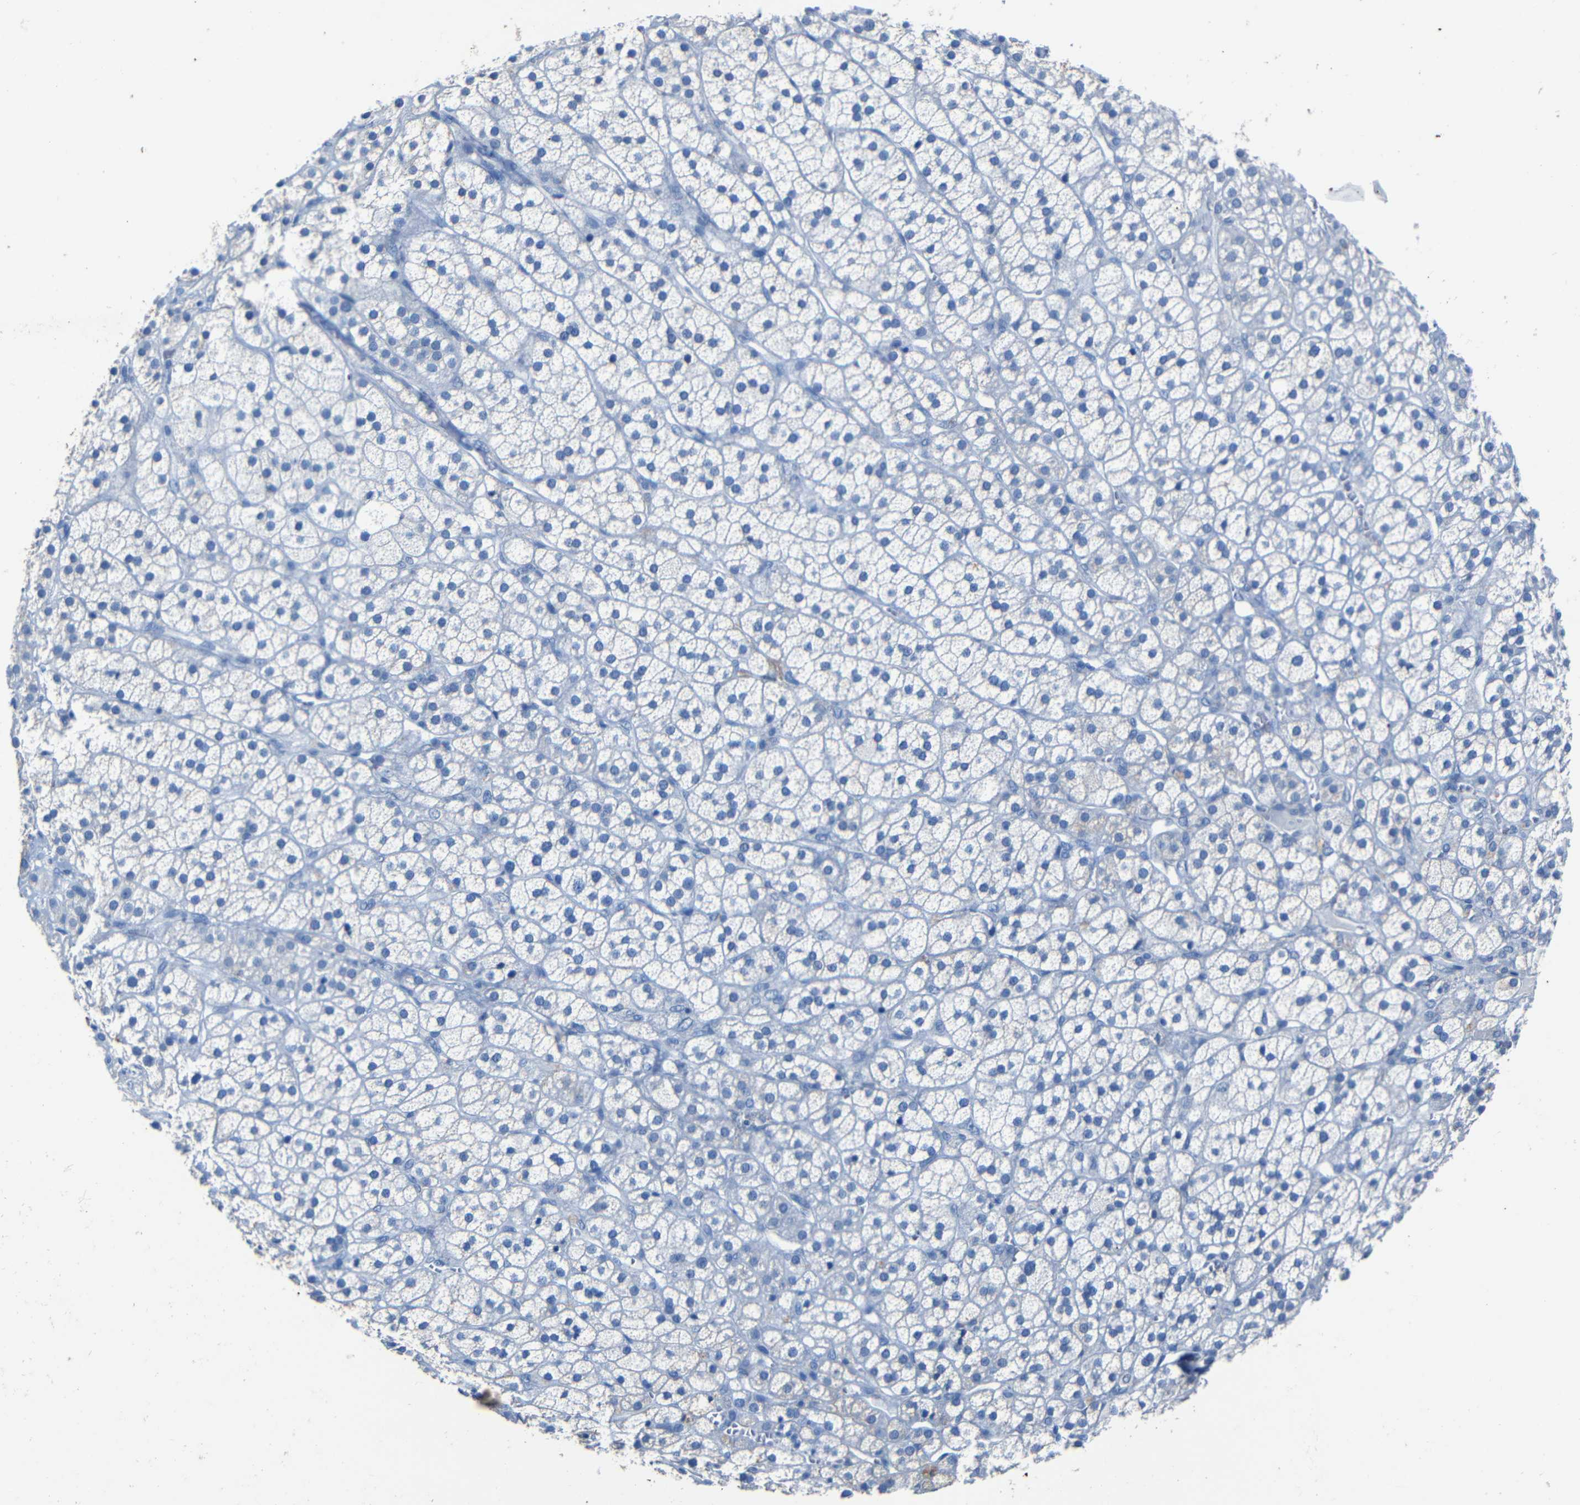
{"staining": {"intensity": "negative", "quantity": "none", "location": "none"}, "tissue": "adrenal gland", "cell_type": "Glandular cells", "image_type": "normal", "snomed": [{"axis": "morphology", "description": "Normal tissue, NOS"}, {"axis": "topography", "description": "Adrenal gland"}], "caption": "This is an immunohistochemistry (IHC) histopathology image of benign adrenal gland. There is no expression in glandular cells.", "gene": "CLDN11", "patient": {"sex": "male", "age": 56}}